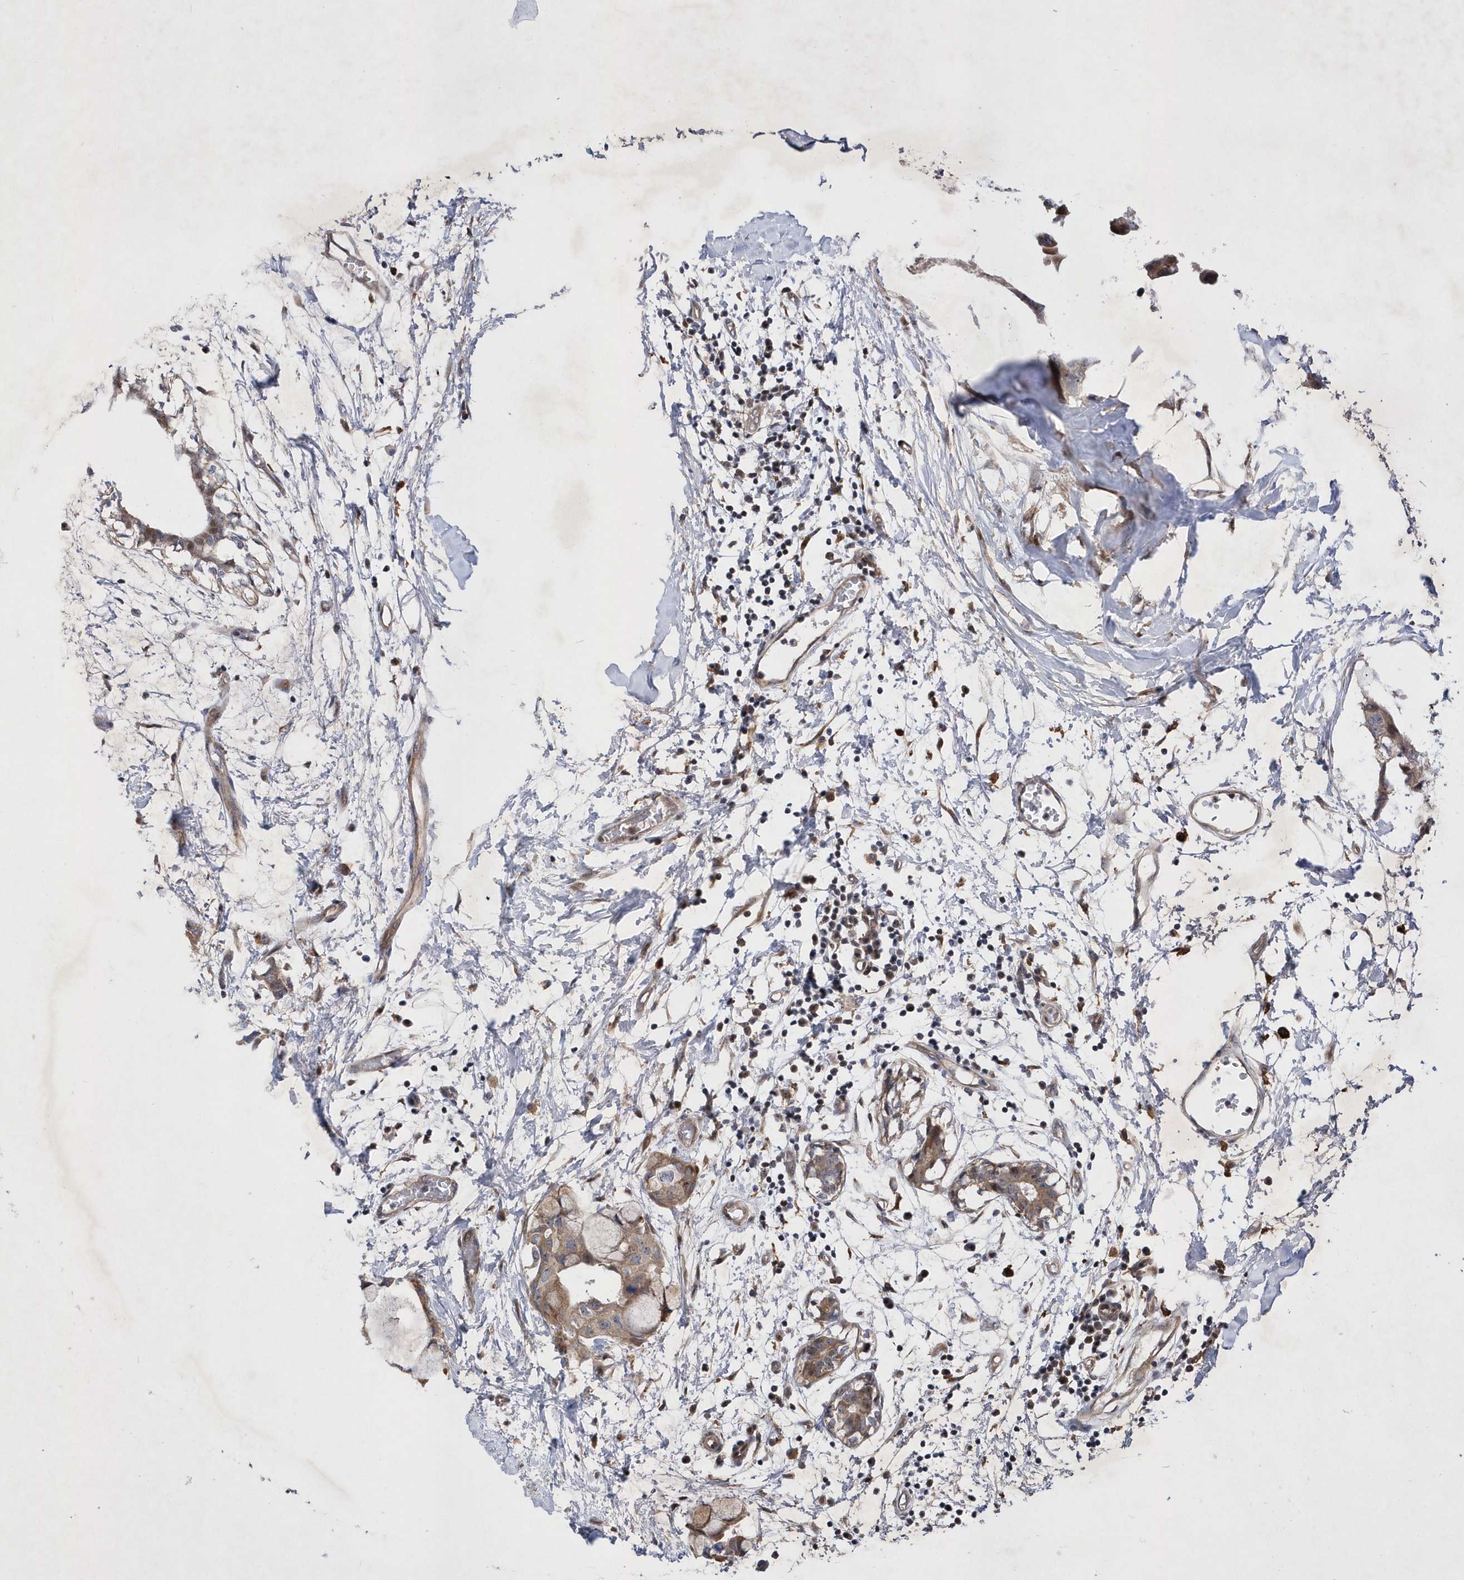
{"staining": {"intensity": "moderate", "quantity": ">75%", "location": "cytoplasmic/membranous"}, "tissue": "breast cancer", "cell_type": "Tumor cells", "image_type": "cancer", "snomed": [{"axis": "morphology", "description": "Duct carcinoma"}, {"axis": "topography", "description": "Breast"}], "caption": "Immunohistochemical staining of human intraductal carcinoma (breast) shows medium levels of moderate cytoplasmic/membranous positivity in about >75% of tumor cells. The staining was performed using DAB to visualize the protein expression in brown, while the nuclei were stained in blue with hematoxylin (Magnification: 20x).", "gene": "LONRF2", "patient": {"sex": "female", "age": 40}}